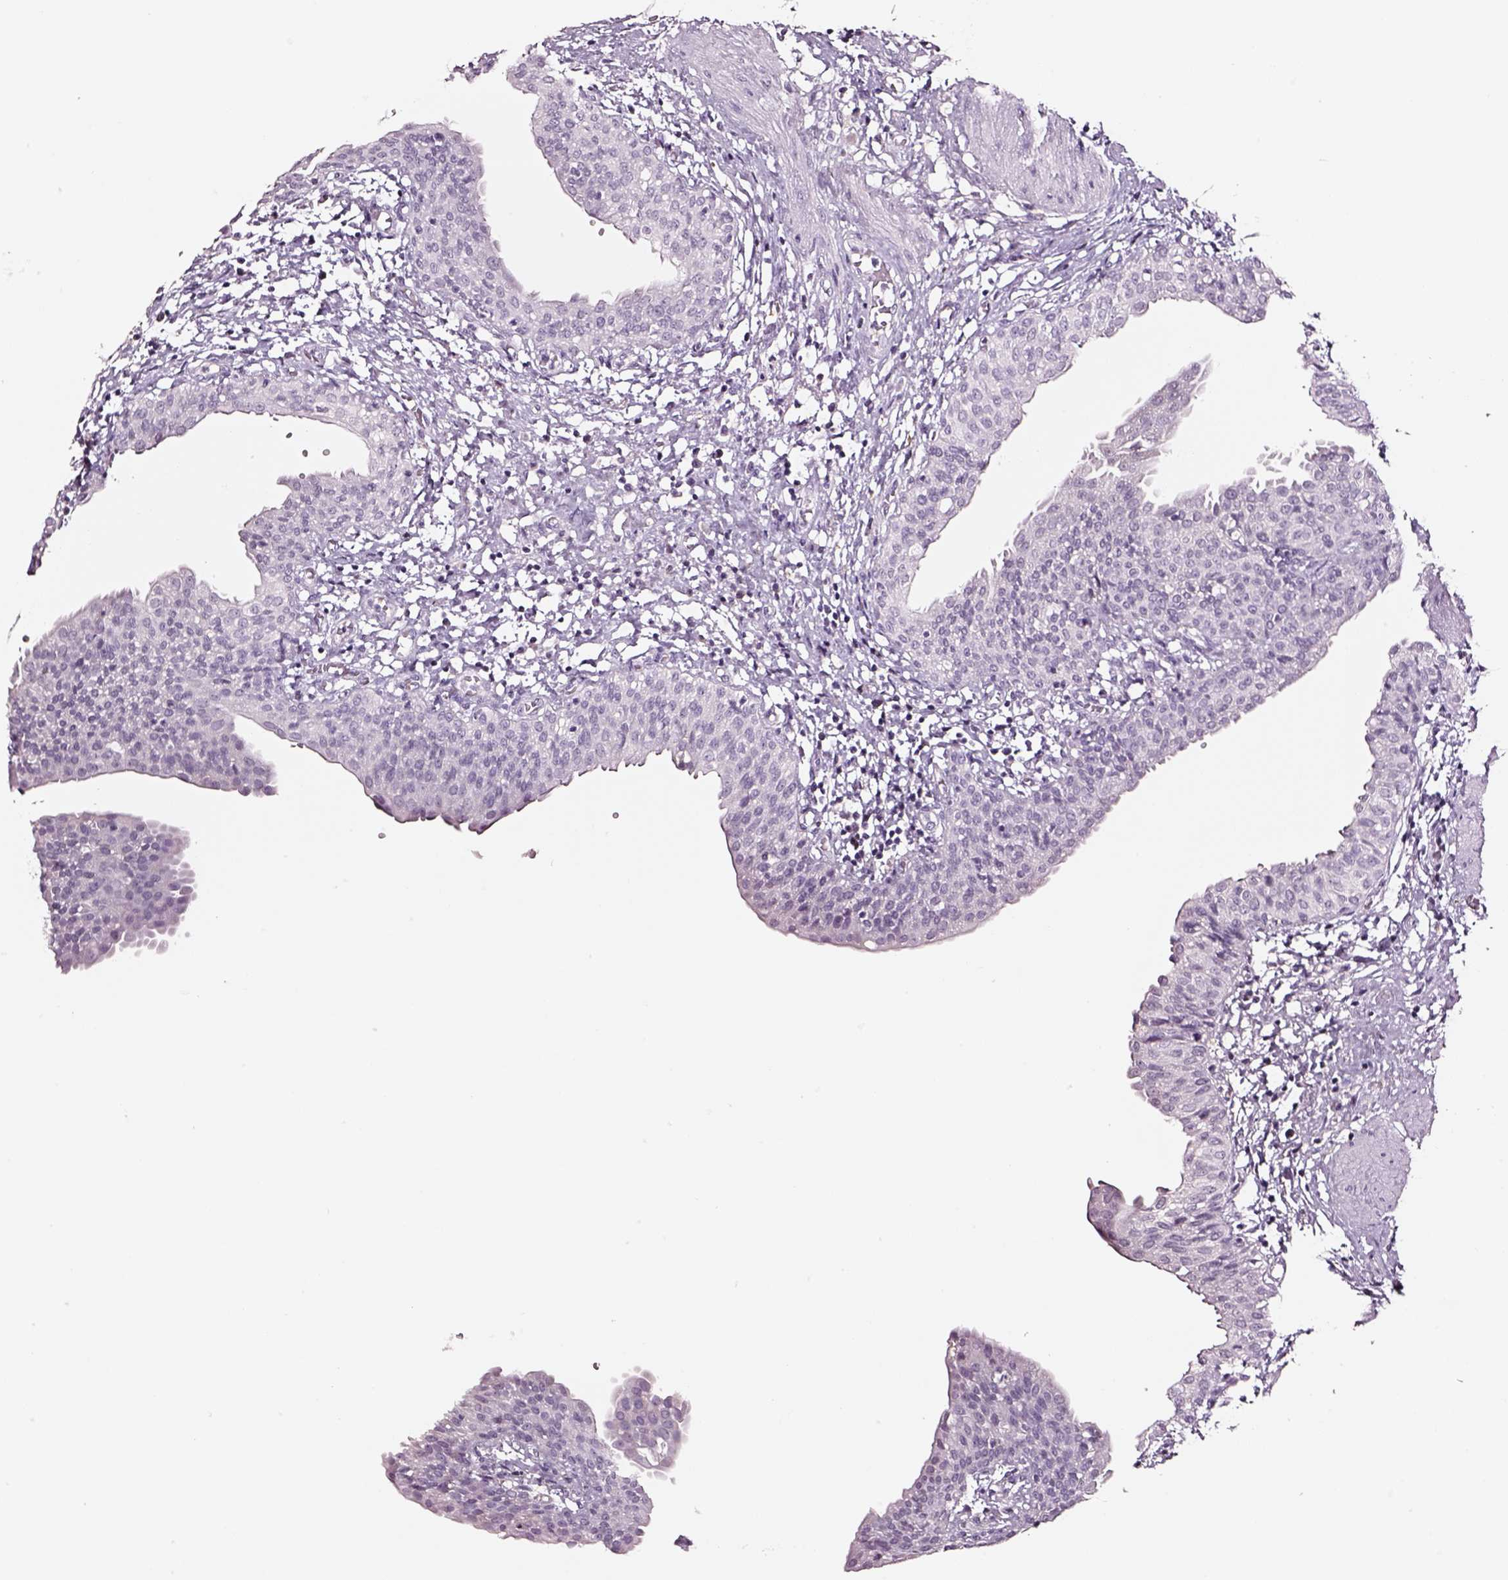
{"staining": {"intensity": "negative", "quantity": "none", "location": "none"}, "tissue": "urinary bladder", "cell_type": "Urothelial cells", "image_type": "normal", "snomed": [{"axis": "morphology", "description": "Normal tissue, NOS"}, {"axis": "topography", "description": "Urinary bladder"}], "caption": "The image displays no staining of urothelial cells in benign urinary bladder.", "gene": "SMIM17", "patient": {"sex": "male", "age": 55}}